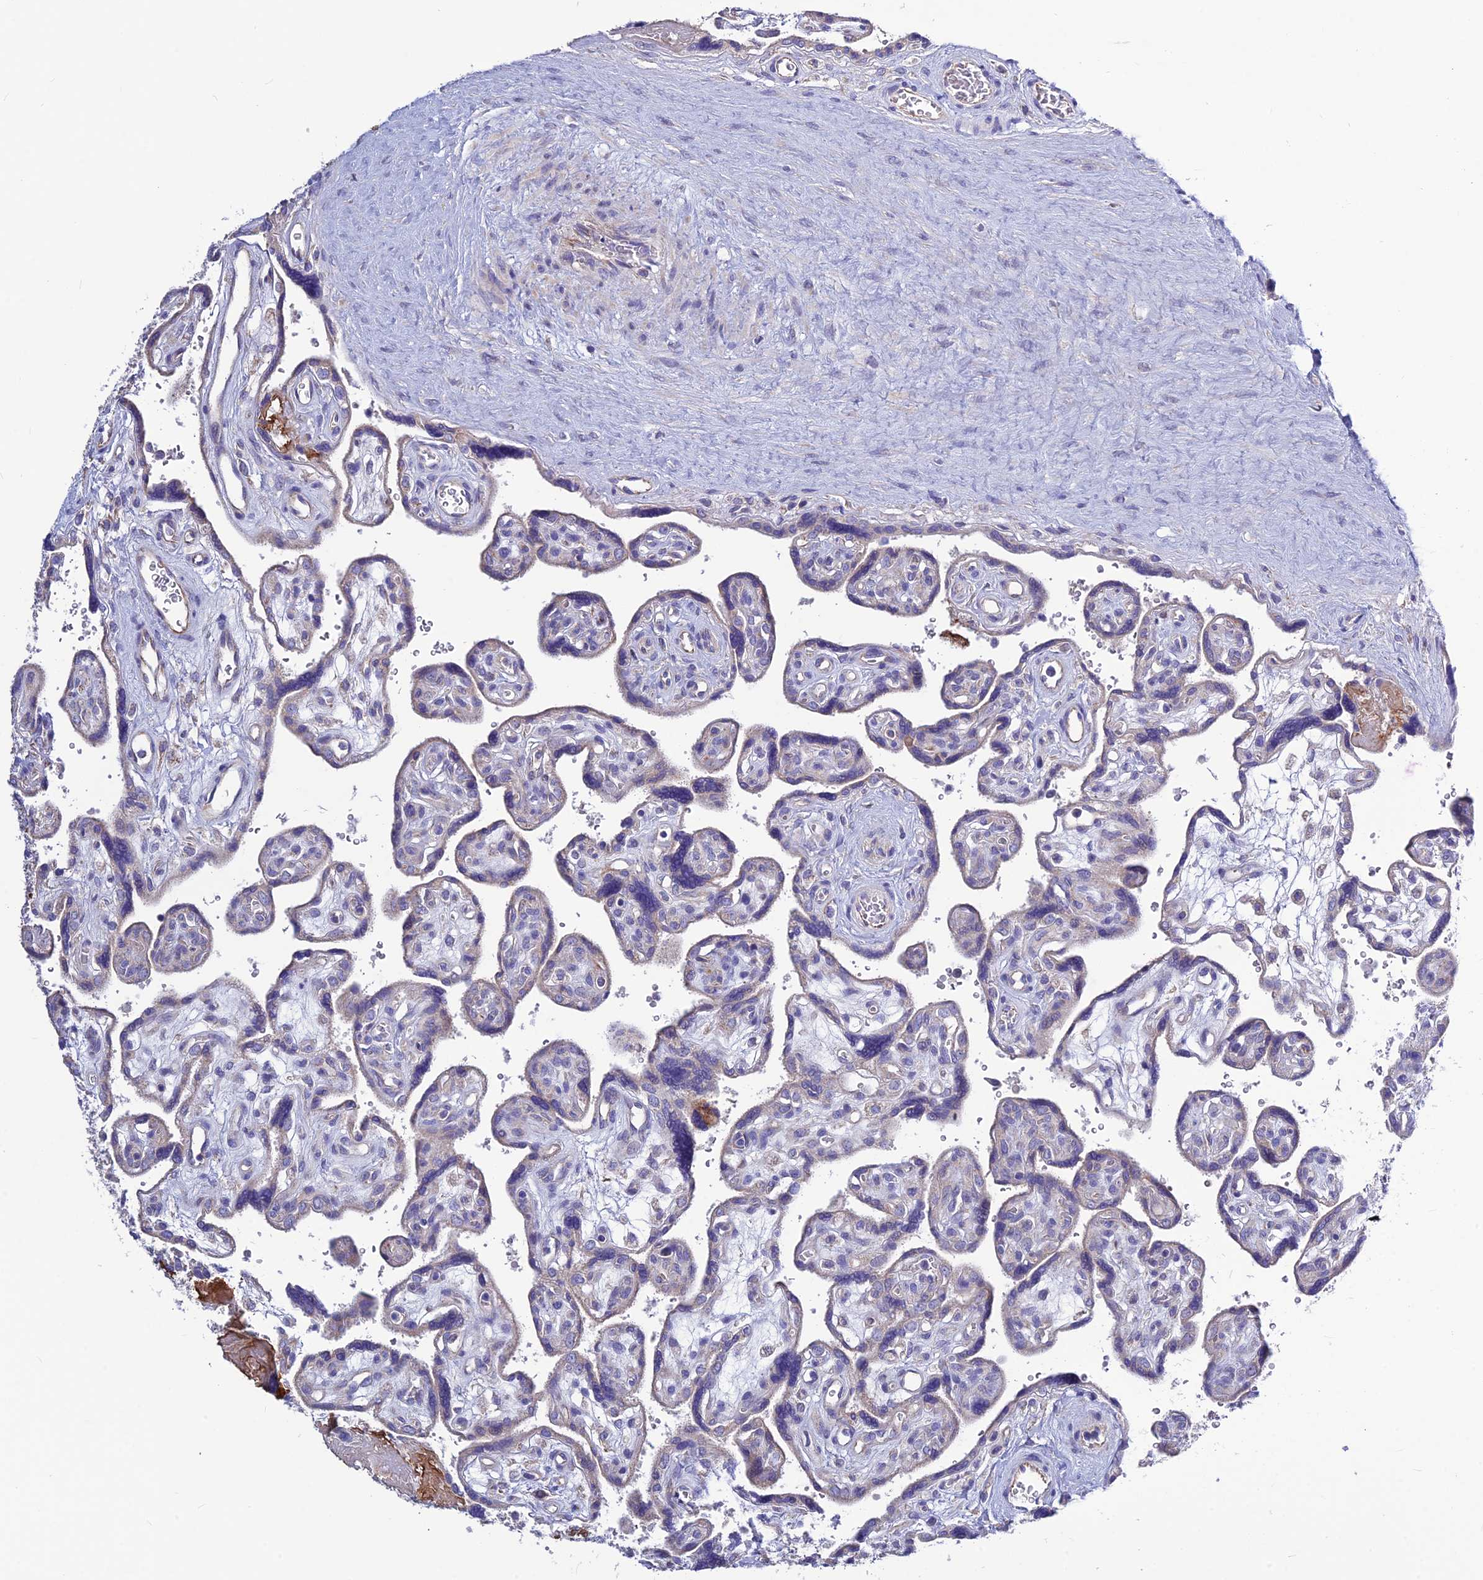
{"staining": {"intensity": "negative", "quantity": "none", "location": "none"}, "tissue": "placenta", "cell_type": "Trophoblastic cells", "image_type": "normal", "snomed": [{"axis": "morphology", "description": "Normal tissue, NOS"}, {"axis": "topography", "description": "Placenta"}], "caption": "A micrograph of placenta stained for a protein demonstrates no brown staining in trophoblastic cells. The staining was performed using DAB to visualize the protein expression in brown, while the nuclei were stained in blue with hematoxylin (Magnification: 20x).", "gene": "BHMT2", "patient": {"sex": "female", "age": 39}}